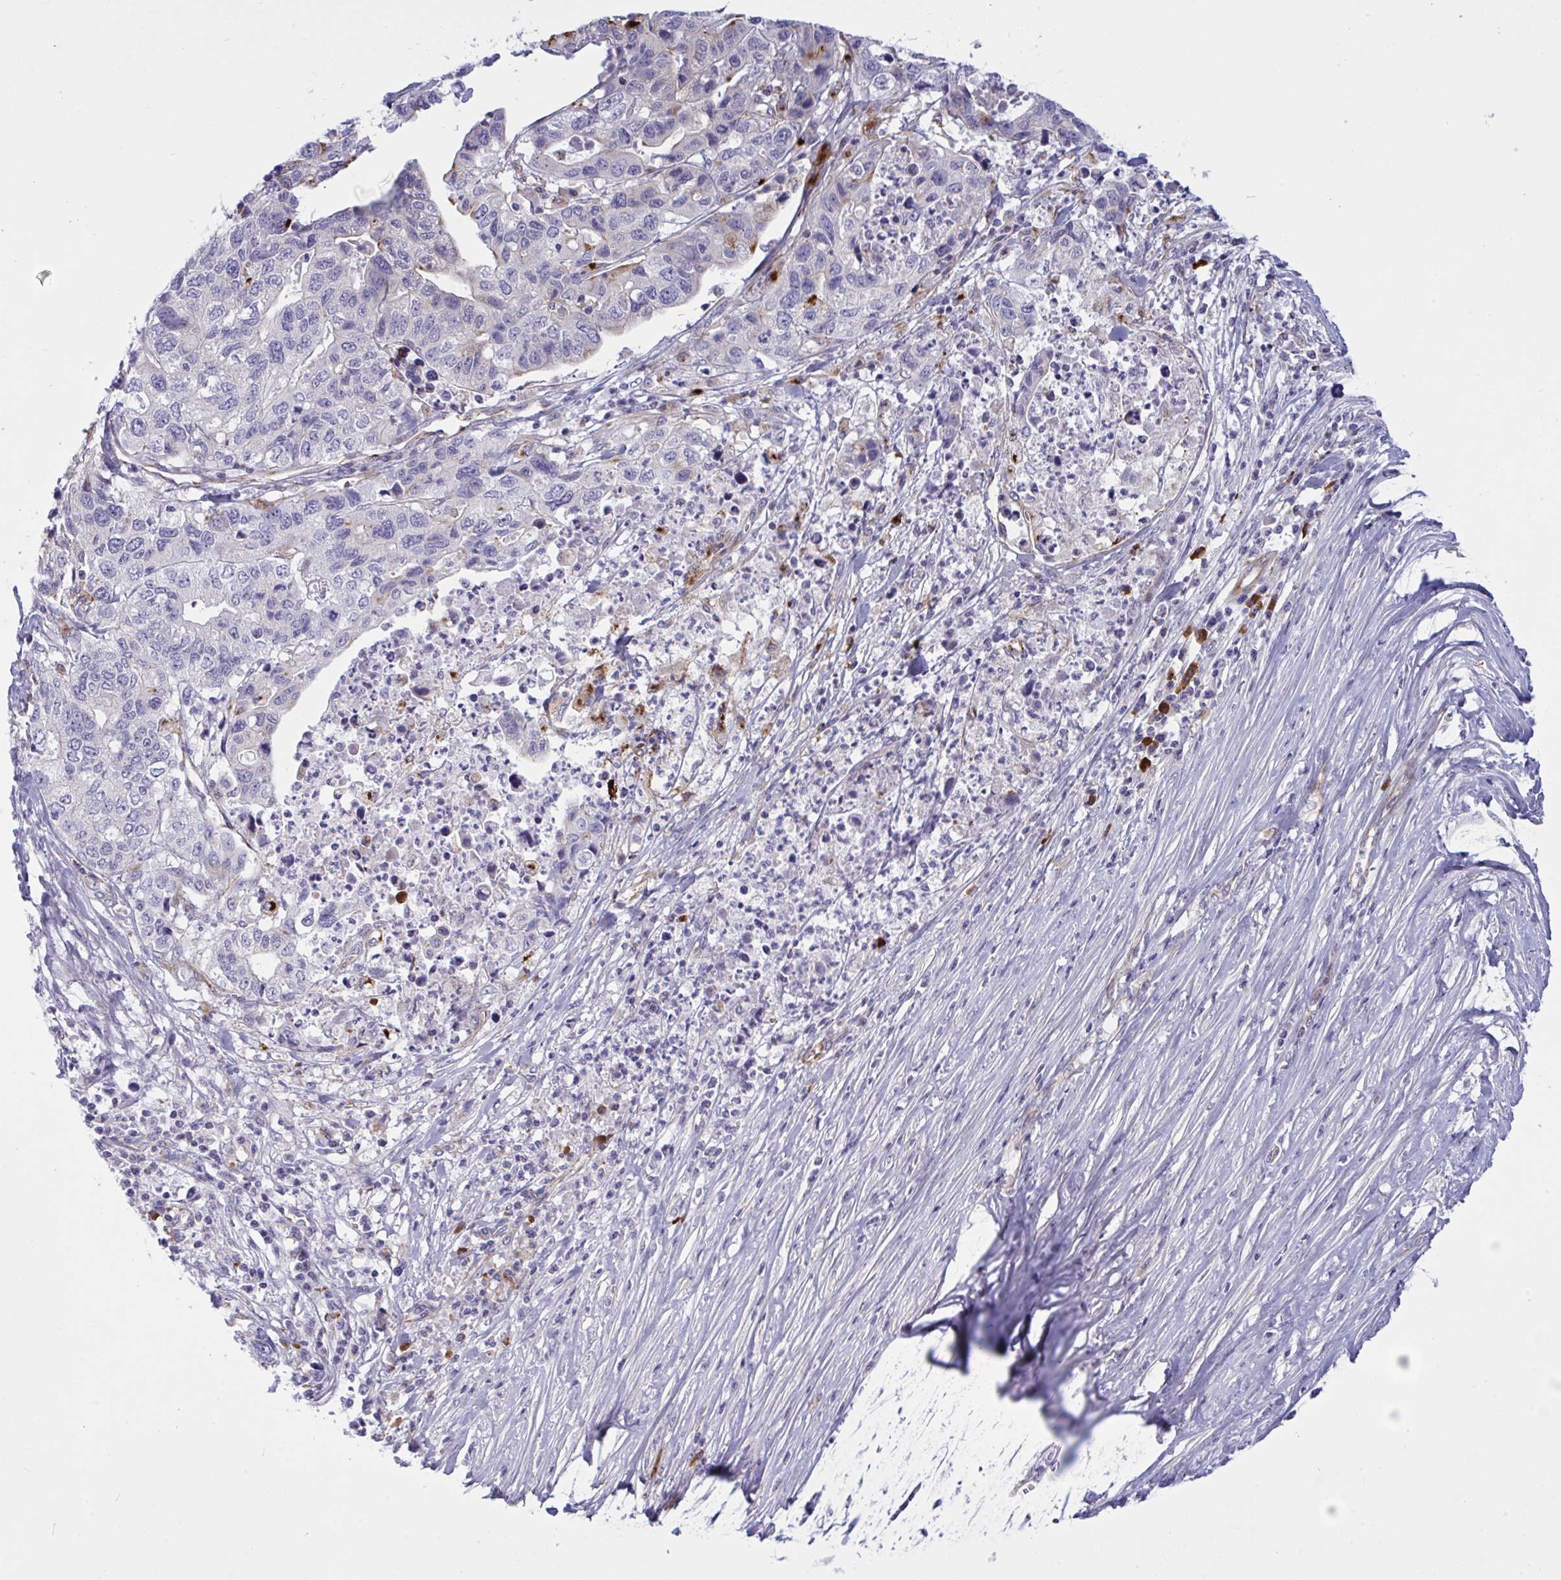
{"staining": {"intensity": "negative", "quantity": "none", "location": "none"}, "tissue": "stomach cancer", "cell_type": "Tumor cells", "image_type": "cancer", "snomed": [{"axis": "morphology", "description": "Adenocarcinoma, NOS"}, {"axis": "topography", "description": "Stomach, upper"}], "caption": "The histopathology image displays no significant expression in tumor cells of adenocarcinoma (stomach).", "gene": "DCBLD1", "patient": {"sex": "female", "age": 67}}